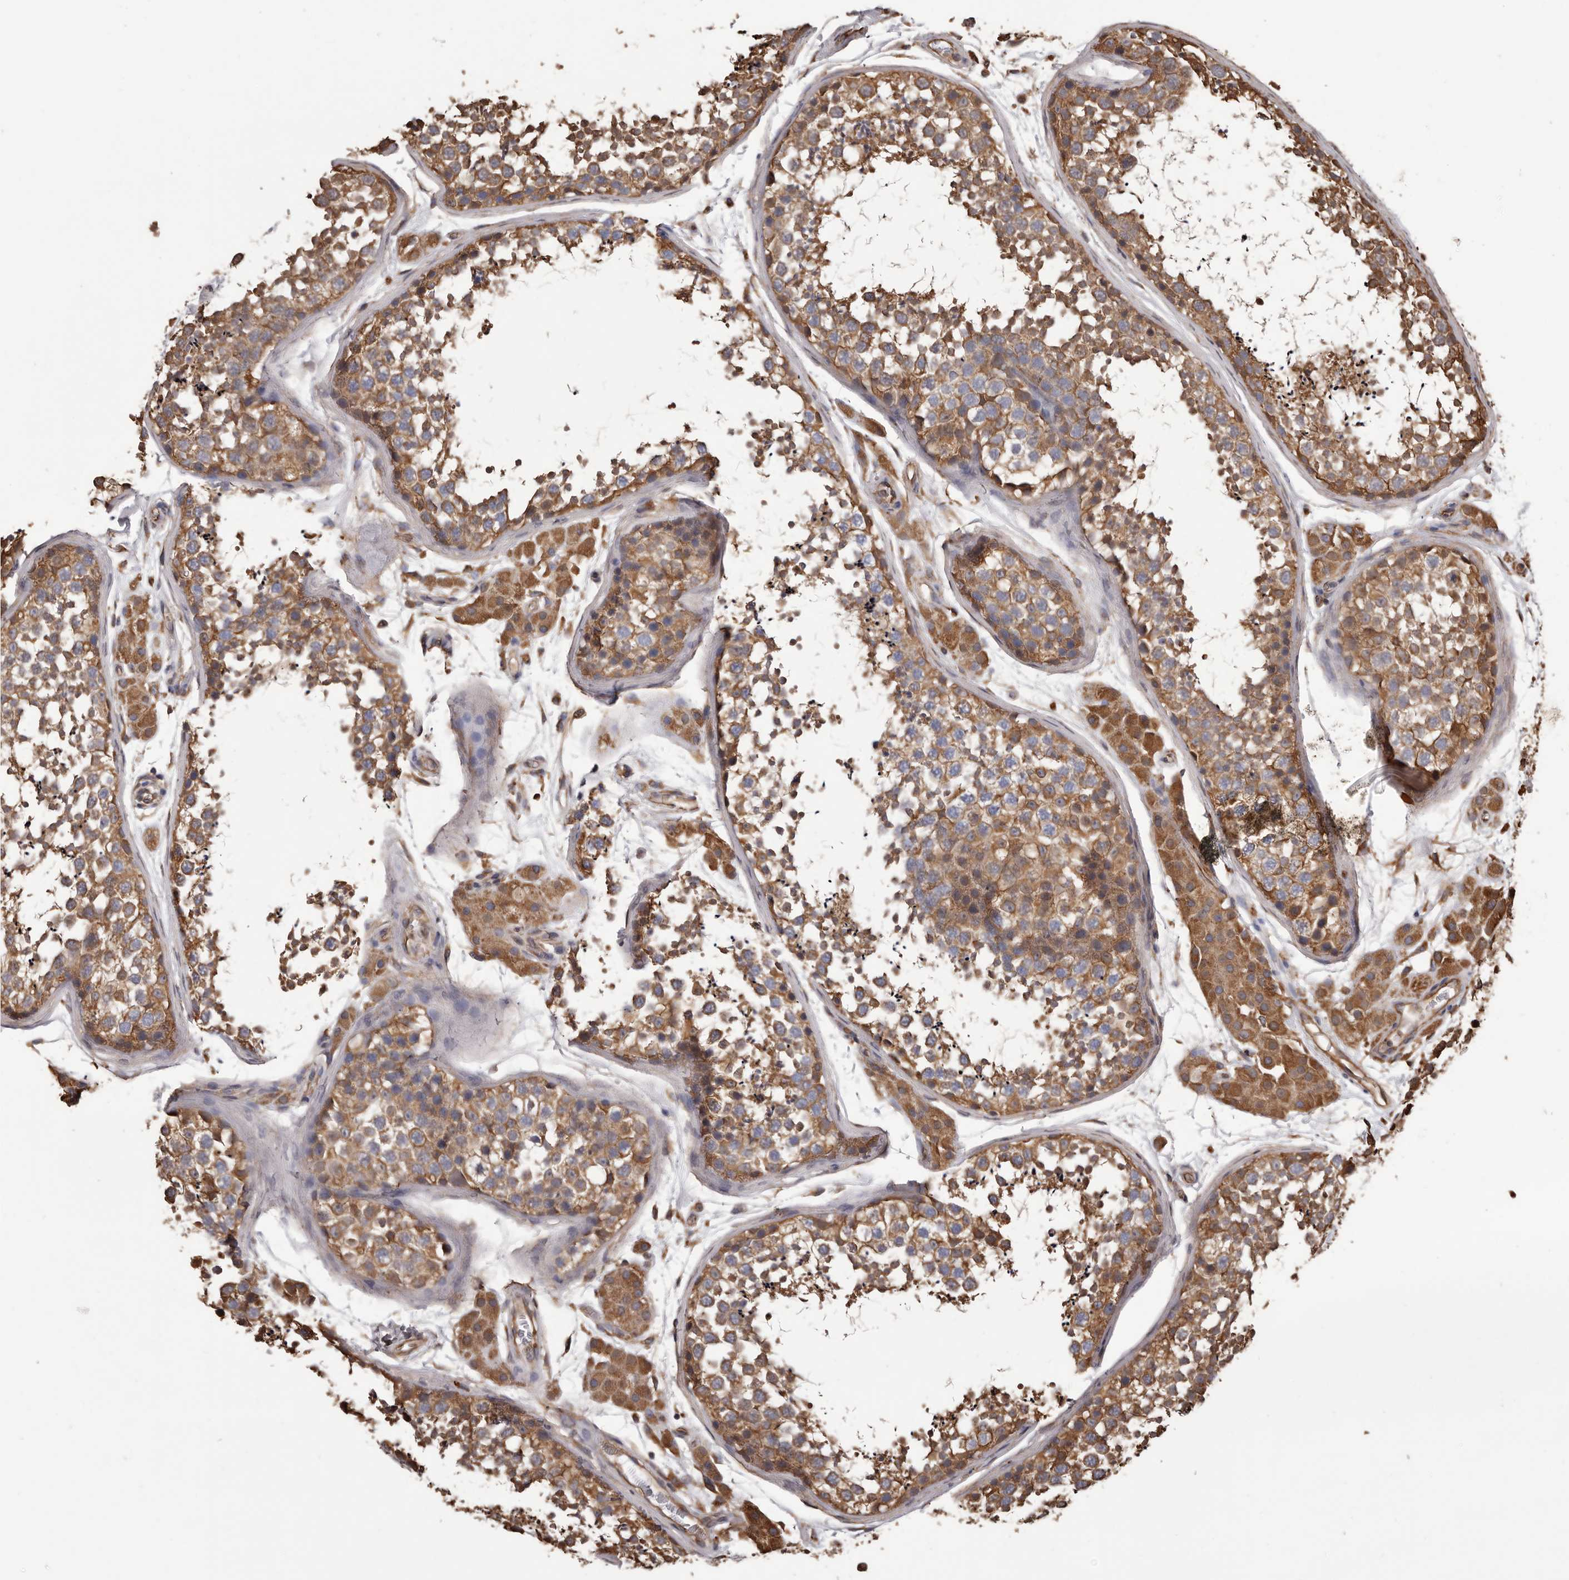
{"staining": {"intensity": "moderate", "quantity": ">75%", "location": "cytoplasmic/membranous"}, "tissue": "testis", "cell_type": "Cells in seminiferous ducts", "image_type": "normal", "snomed": [{"axis": "morphology", "description": "Normal tissue, NOS"}, {"axis": "topography", "description": "Testis"}], "caption": "Immunohistochemistry (IHC) histopathology image of unremarkable testis: human testis stained using IHC demonstrates medium levels of moderate protein expression localized specifically in the cytoplasmic/membranous of cells in seminiferous ducts, appearing as a cytoplasmic/membranous brown color.", "gene": "CEP104", "patient": {"sex": "male", "age": 56}}